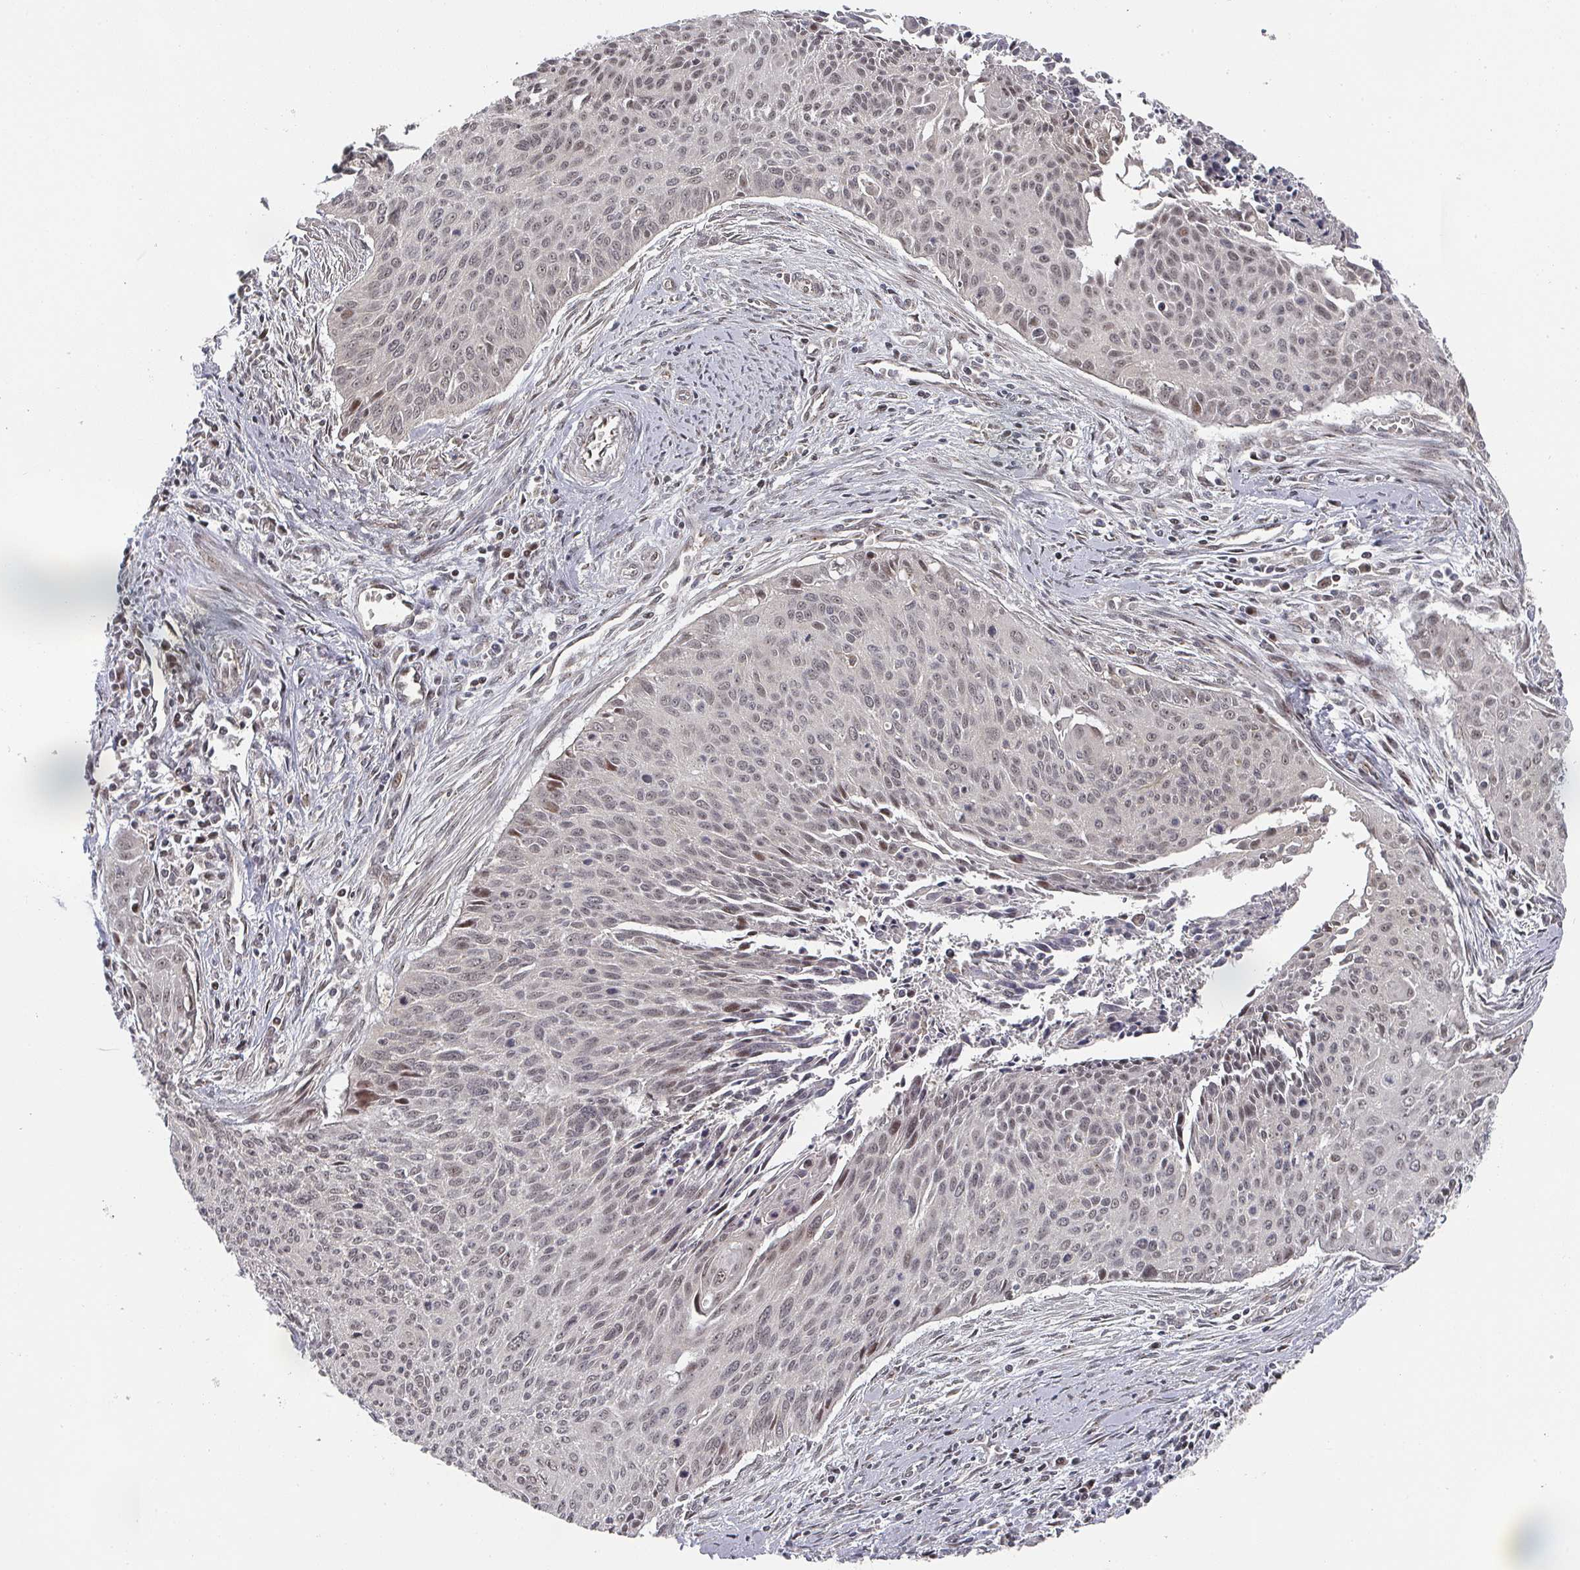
{"staining": {"intensity": "weak", "quantity": ">75%", "location": "nuclear"}, "tissue": "cervical cancer", "cell_type": "Tumor cells", "image_type": "cancer", "snomed": [{"axis": "morphology", "description": "Squamous cell carcinoma, NOS"}, {"axis": "topography", "description": "Cervix"}], "caption": "Human cervical squamous cell carcinoma stained for a protein (brown) reveals weak nuclear positive expression in about >75% of tumor cells.", "gene": "KIF1C", "patient": {"sex": "female", "age": 55}}